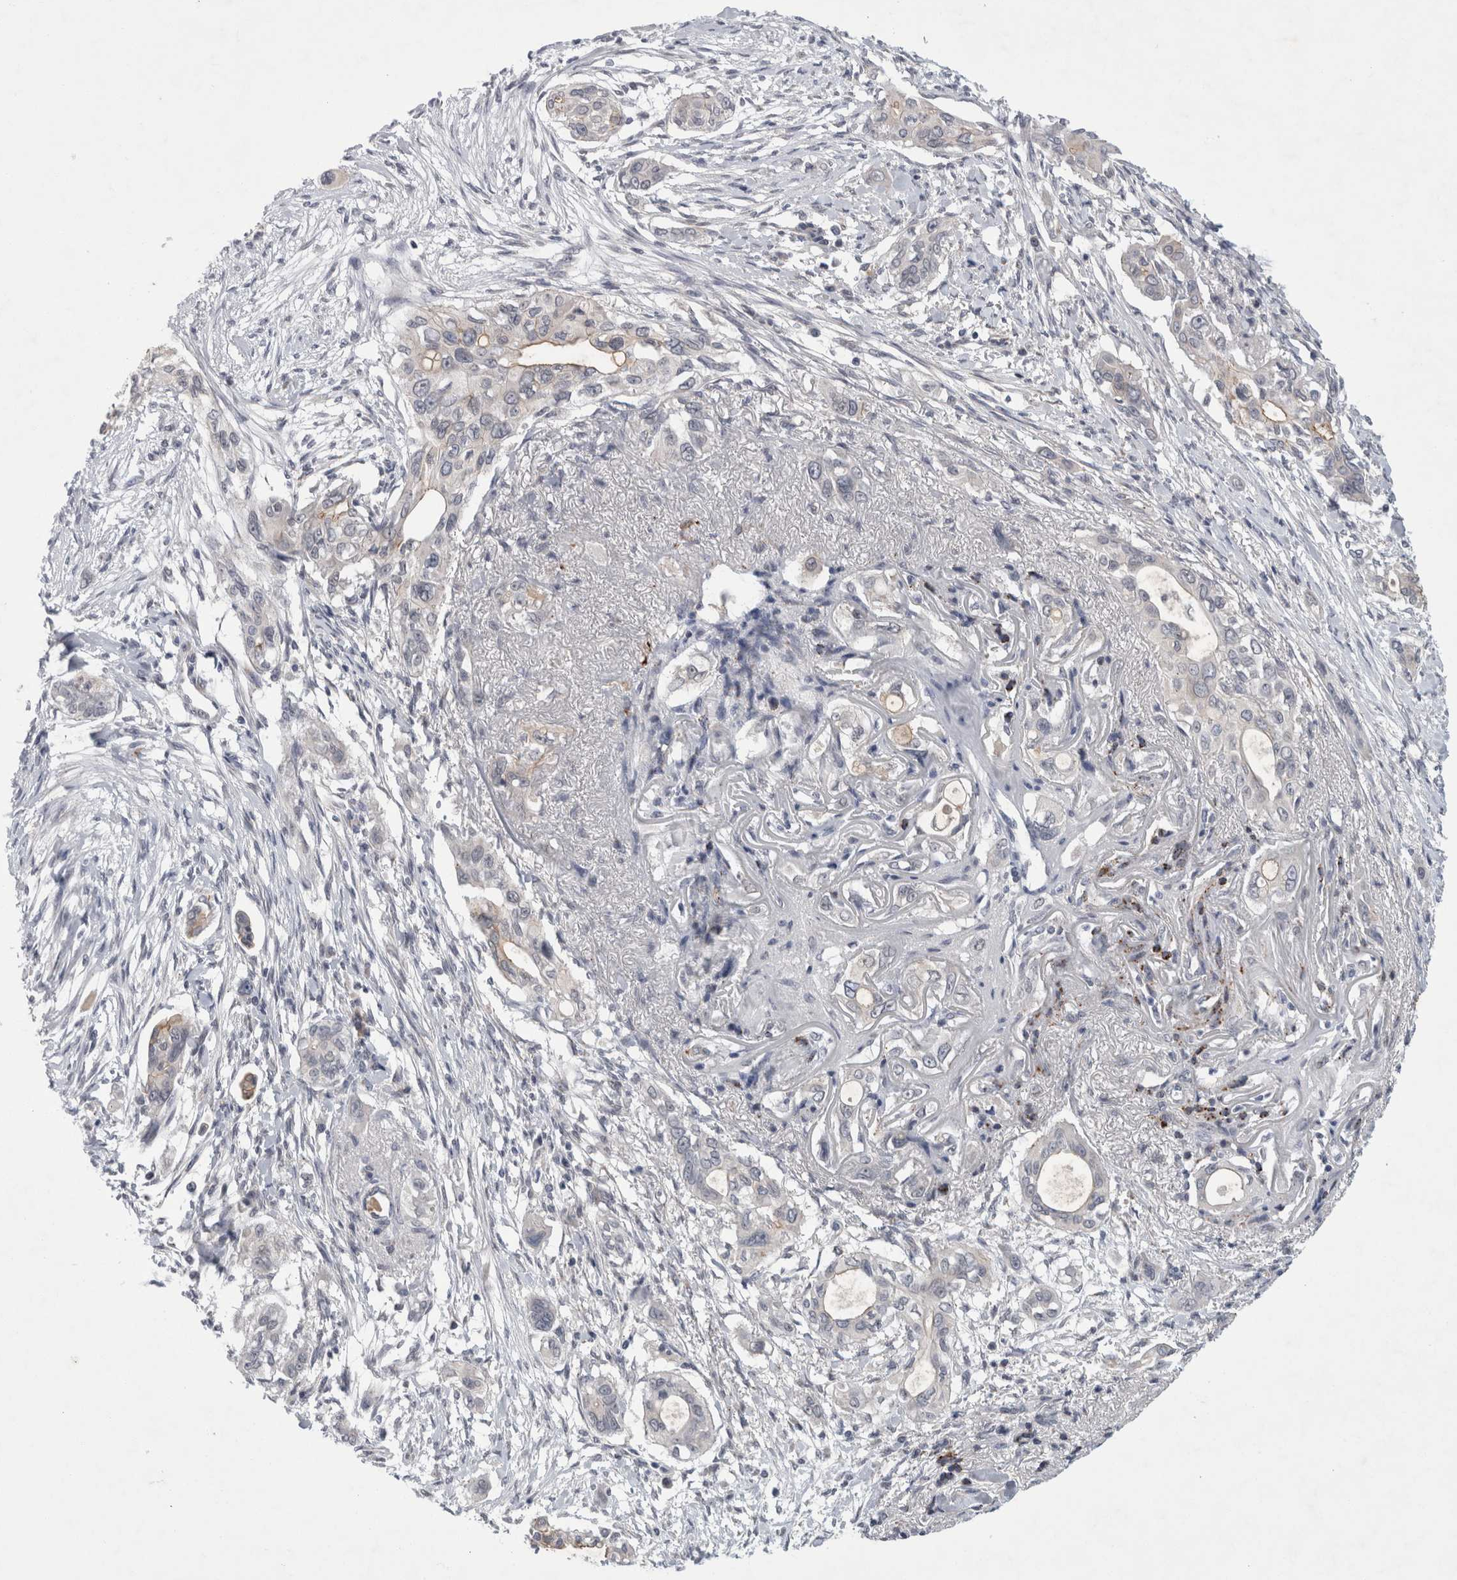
{"staining": {"intensity": "moderate", "quantity": "<25%", "location": "cytoplasmic/membranous"}, "tissue": "pancreatic cancer", "cell_type": "Tumor cells", "image_type": "cancer", "snomed": [{"axis": "morphology", "description": "Adenocarcinoma, NOS"}, {"axis": "topography", "description": "Pancreas"}], "caption": "Approximately <25% of tumor cells in adenocarcinoma (pancreatic) show moderate cytoplasmic/membranous protein positivity as visualized by brown immunohistochemical staining.", "gene": "NIPA1", "patient": {"sex": "female", "age": 60}}